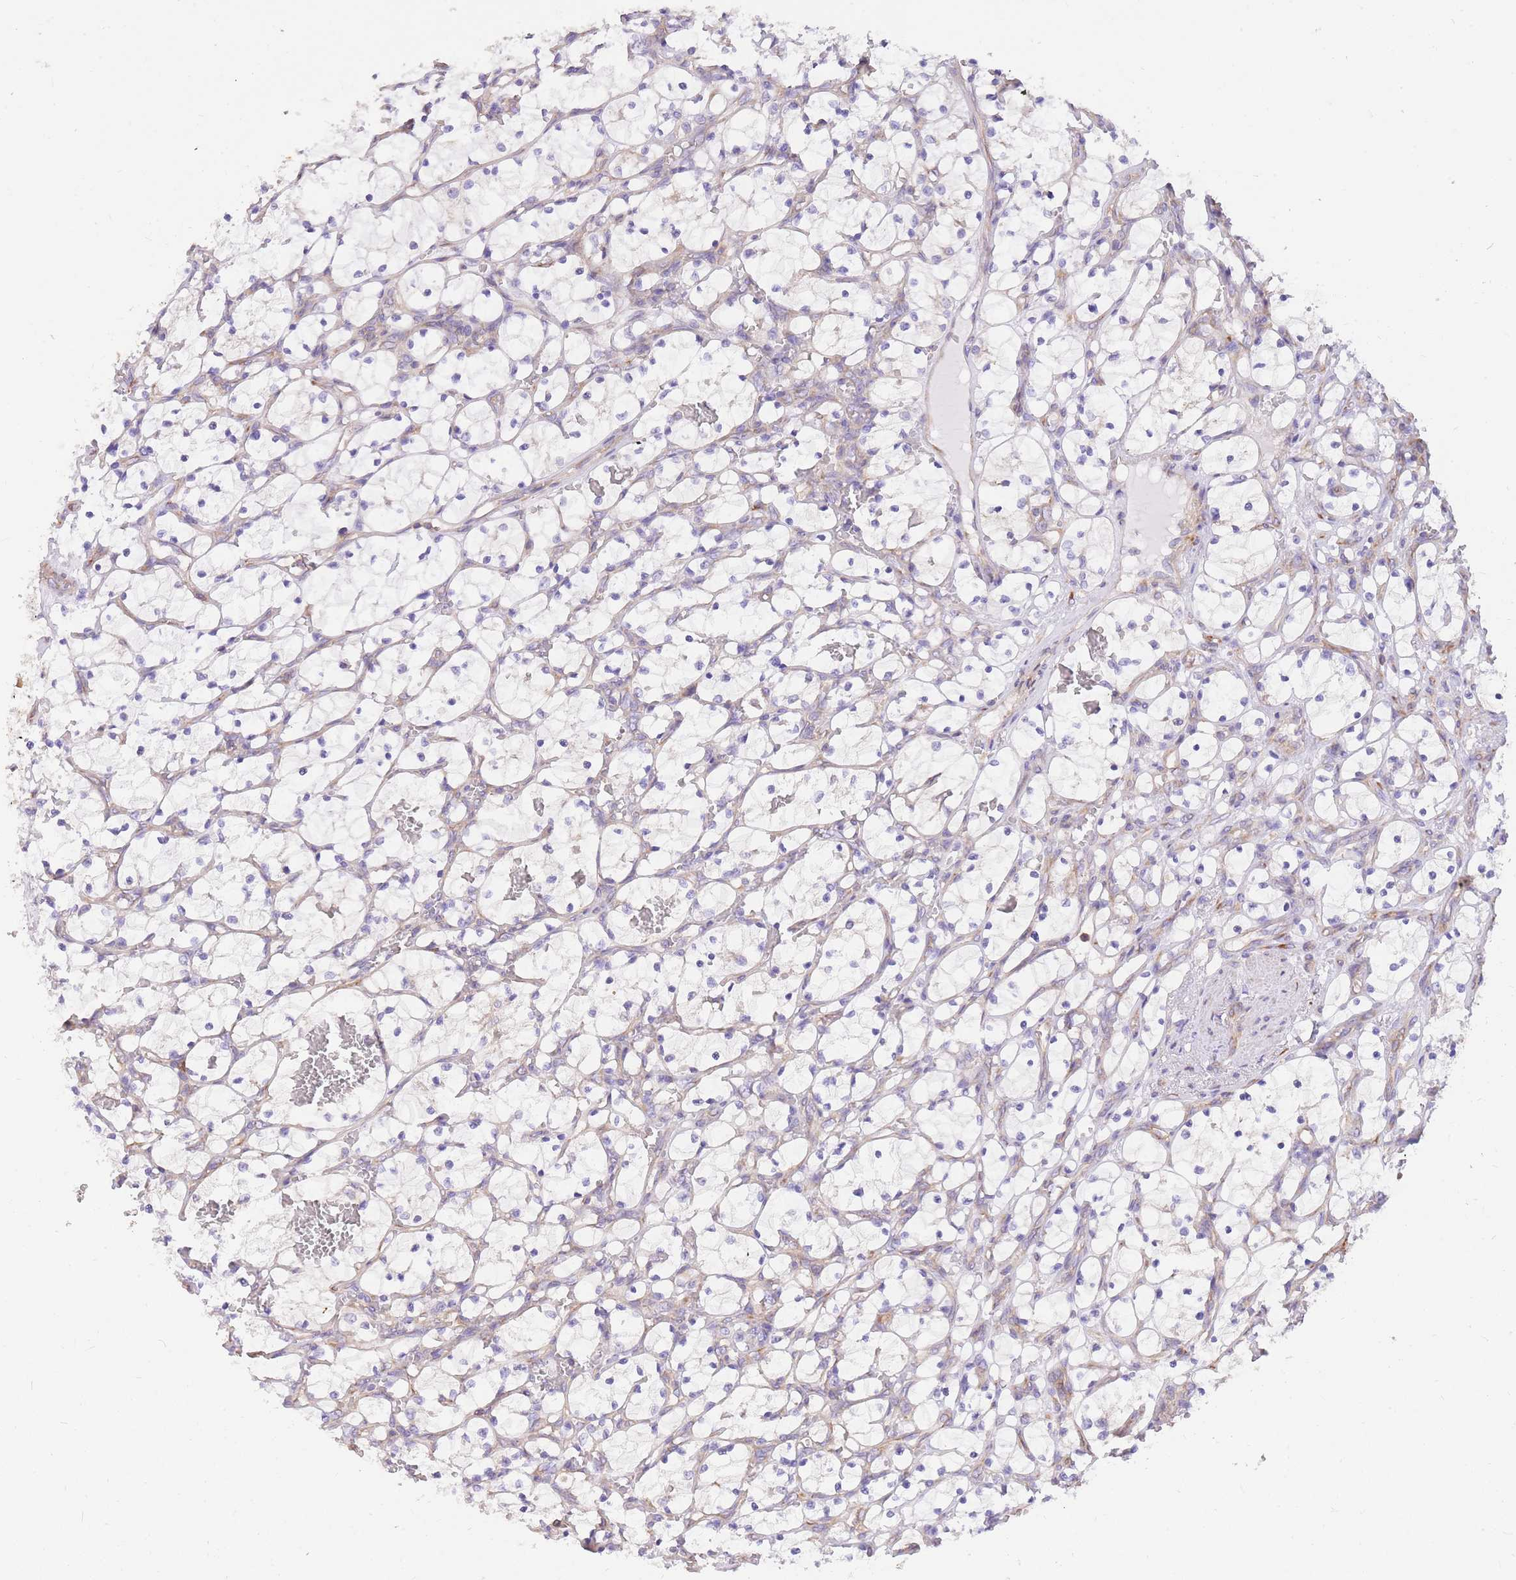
{"staining": {"intensity": "negative", "quantity": "none", "location": "none"}, "tissue": "renal cancer", "cell_type": "Tumor cells", "image_type": "cancer", "snomed": [{"axis": "morphology", "description": "Adenocarcinoma, NOS"}, {"axis": "topography", "description": "Kidney"}], "caption": "Histopathology image shows no significant protein staining in tumor cells of renal adenocarcinoma. The staining was performed using DAB (3,3'-diaminobenzidine) to visualize the protein expression in brown, while the nuclei were stained in blue with hematoxylin (Magnification: 20x).", "gene": "GBP7", "patient": {"sex": "female", "age": 69}}